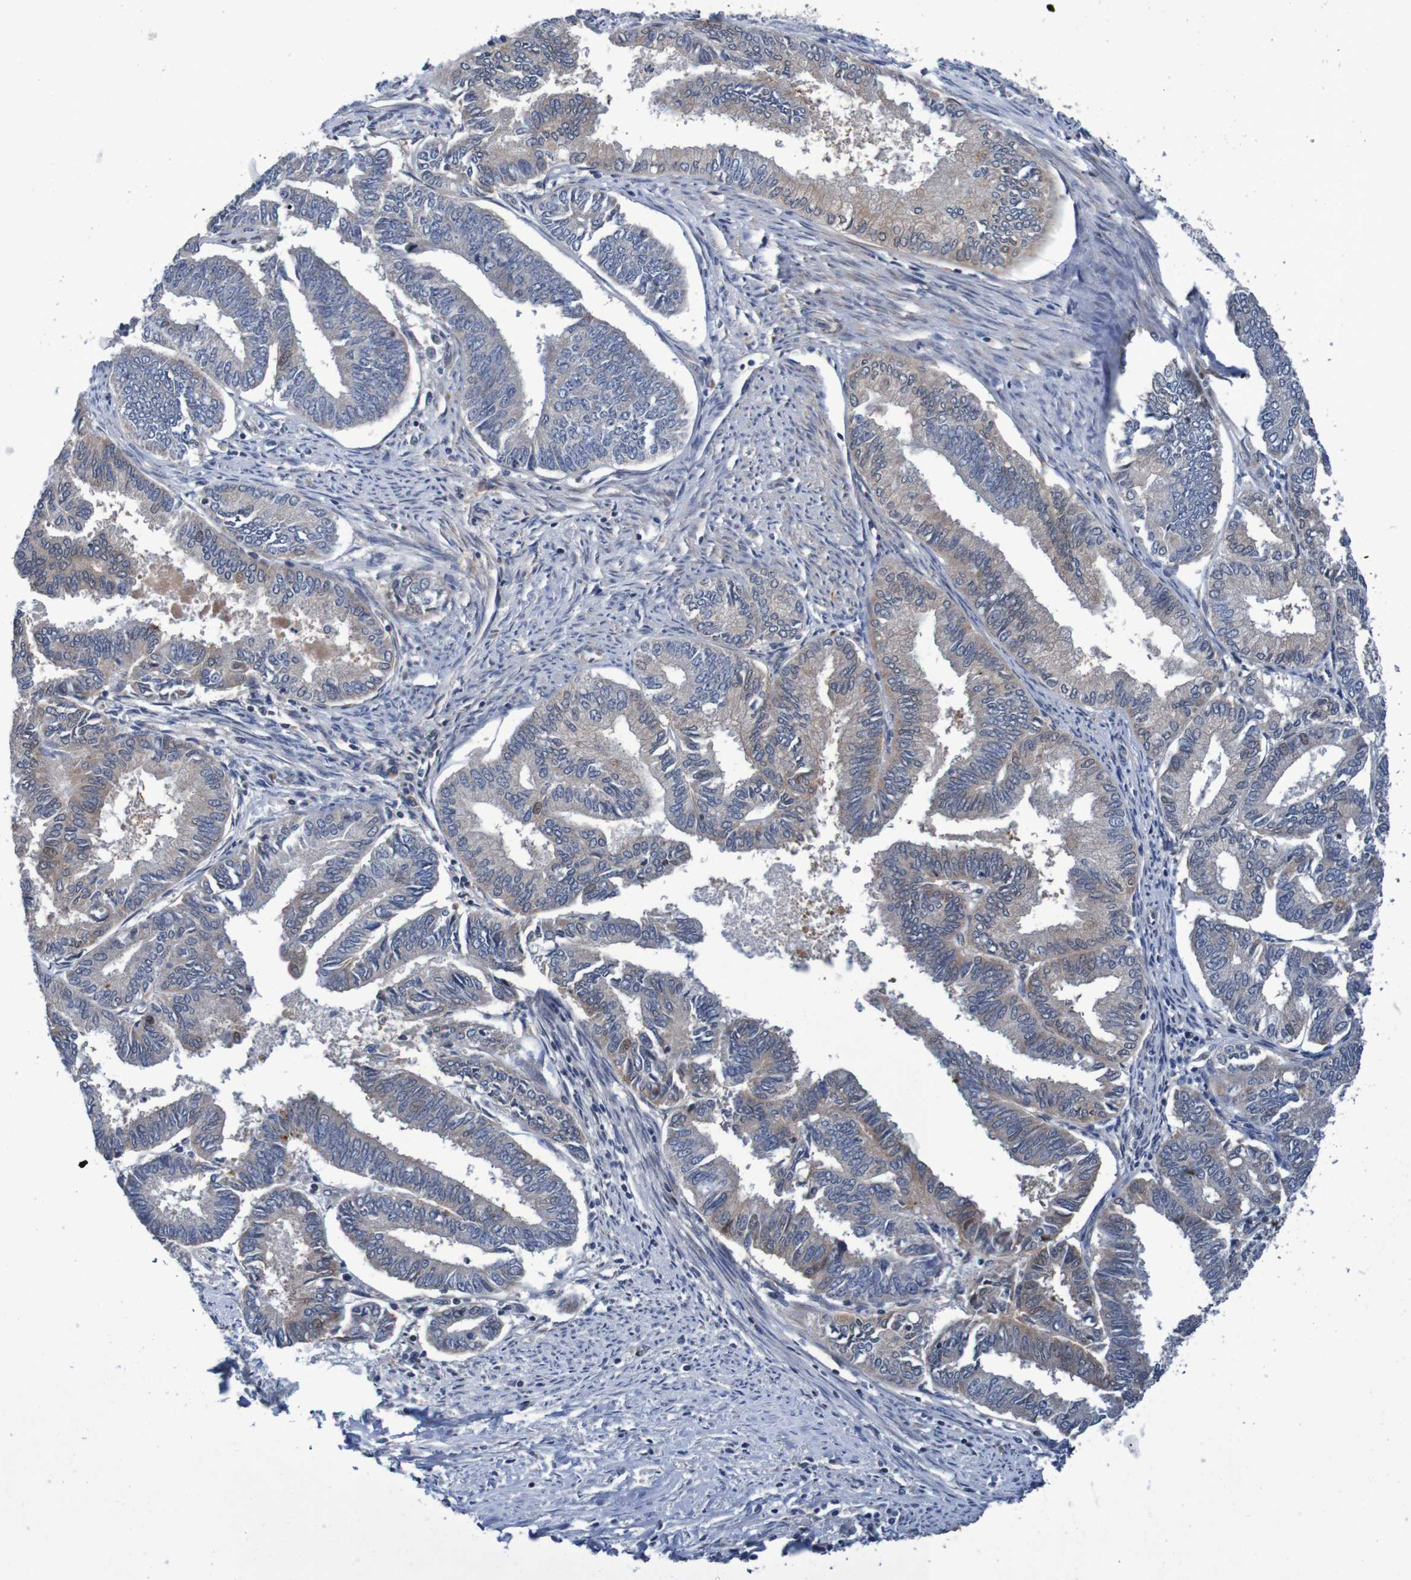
{"staining": {"intensity": "weak", "quantity": "<25%", "location": "cytoplasmic/membranous"}, "tissue": "endometrial cancer", "cell_type": "Tumor cells", "image_type": "cancer", "snomed": [{"axis": "morphology", "description": "Adenocarcinoma, NOS"}, {"axis": "topography", "description": "Endometrium"}], "caption": "IHC histopathology image of human adenocarcinoma (endometrial) stained for a protein (brown), which exhibits no expression in tumor cells.", "gene": "CPED1", "patient": {"sex": "female", "age": 86}}